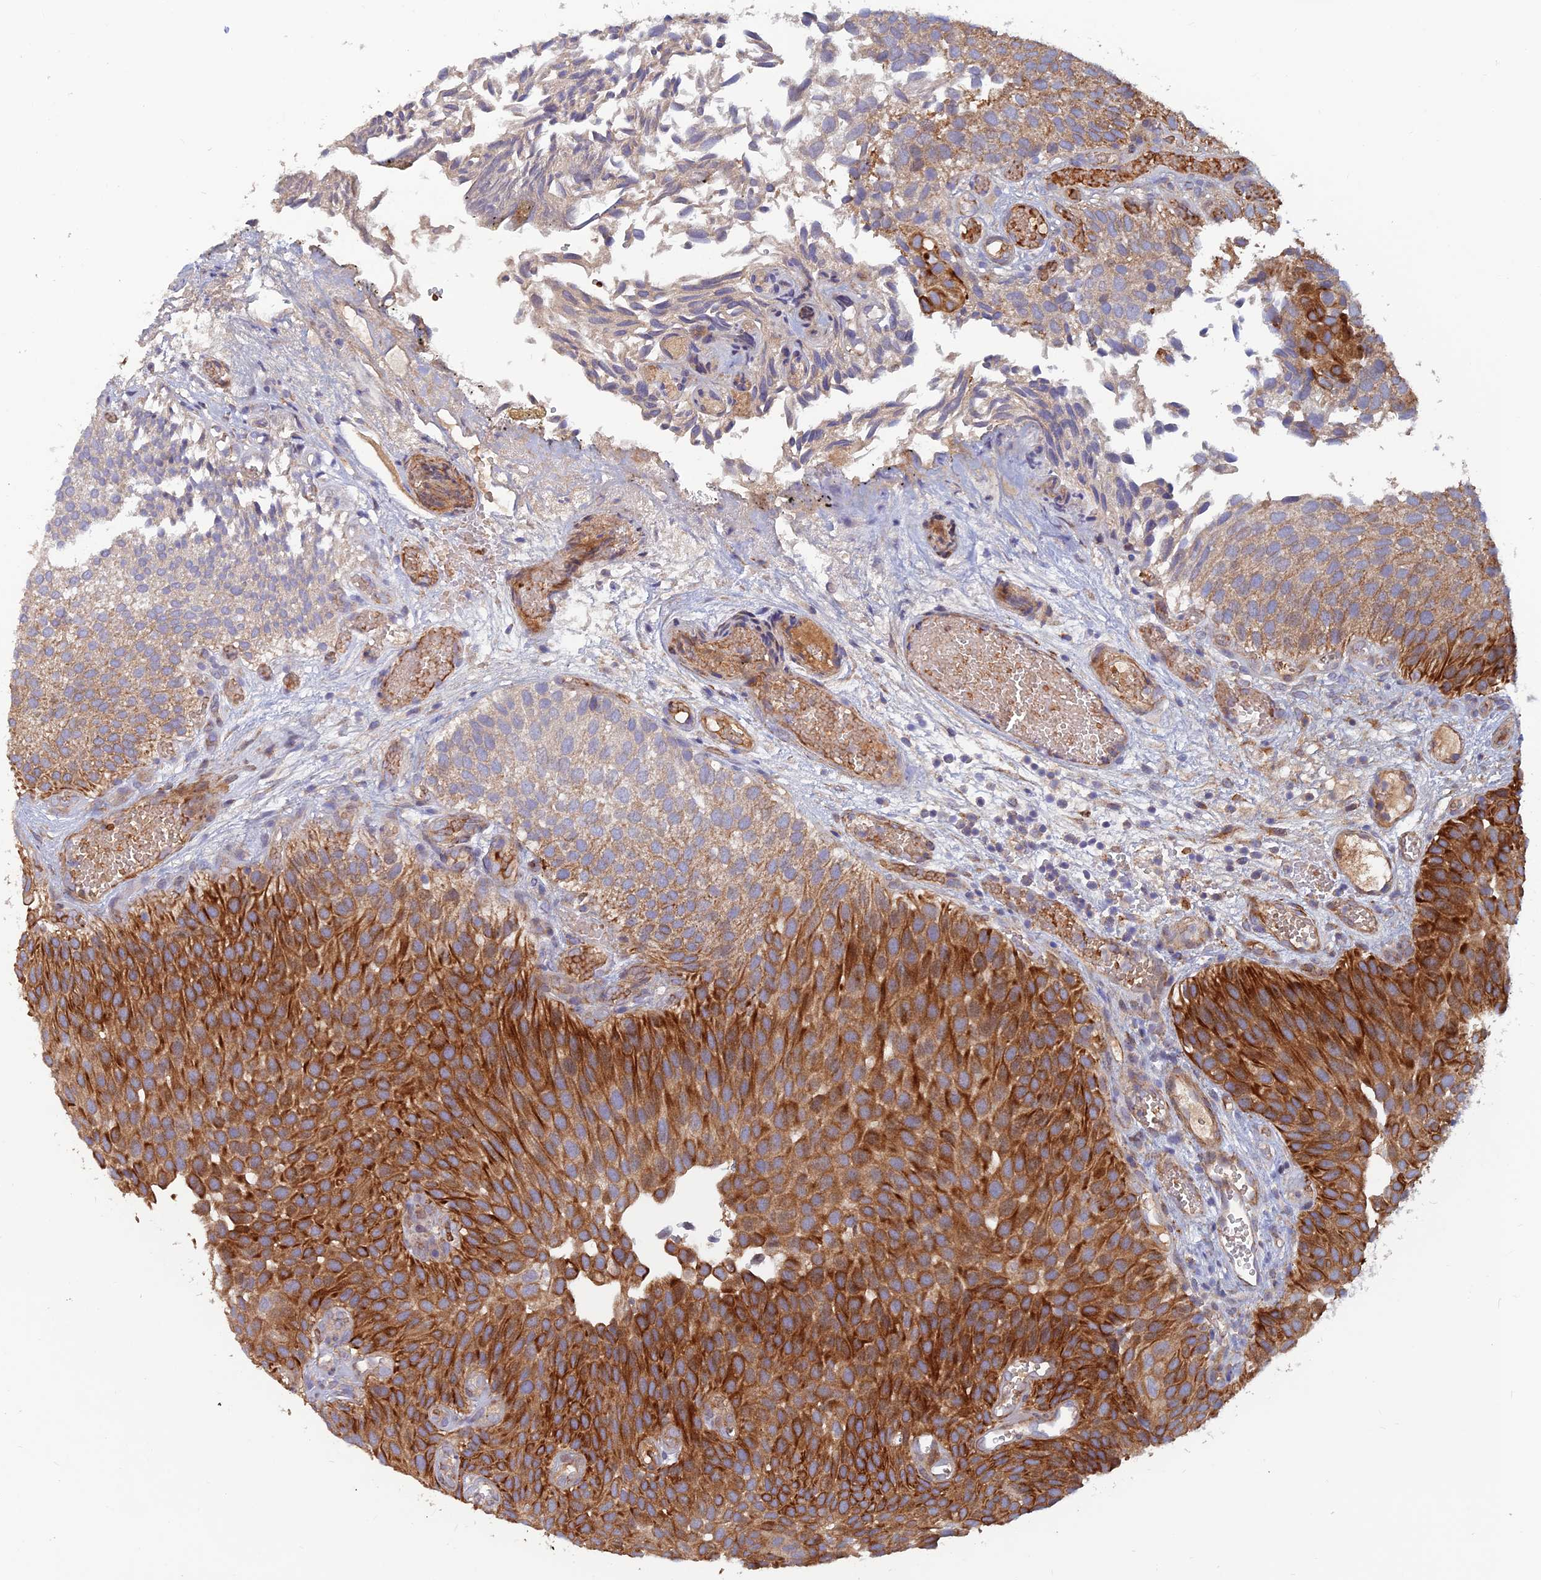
{"staining": {"intensity": "strong", "quantity": ">75%", "location": "cytoplasmic/membranous"}, "tissue": "urothelial cancer", "cell_type": "Tumor cells", "image_type": "cancer", "snomed": [{"axis": "morphology", "description": "Urothelial carcinoma, Low grade"}, {"axis": "topography", "description": "Urinary bladder"}], "caption": "Immunohistochemical staining of human low-grade urothelial carcinoma displays high levels of strong cytoplasmic/membranous protein staining in approximately >75% of tumor cells.", "gene": "GMCL1", "patient": {"sex": "male", "age": 89}}